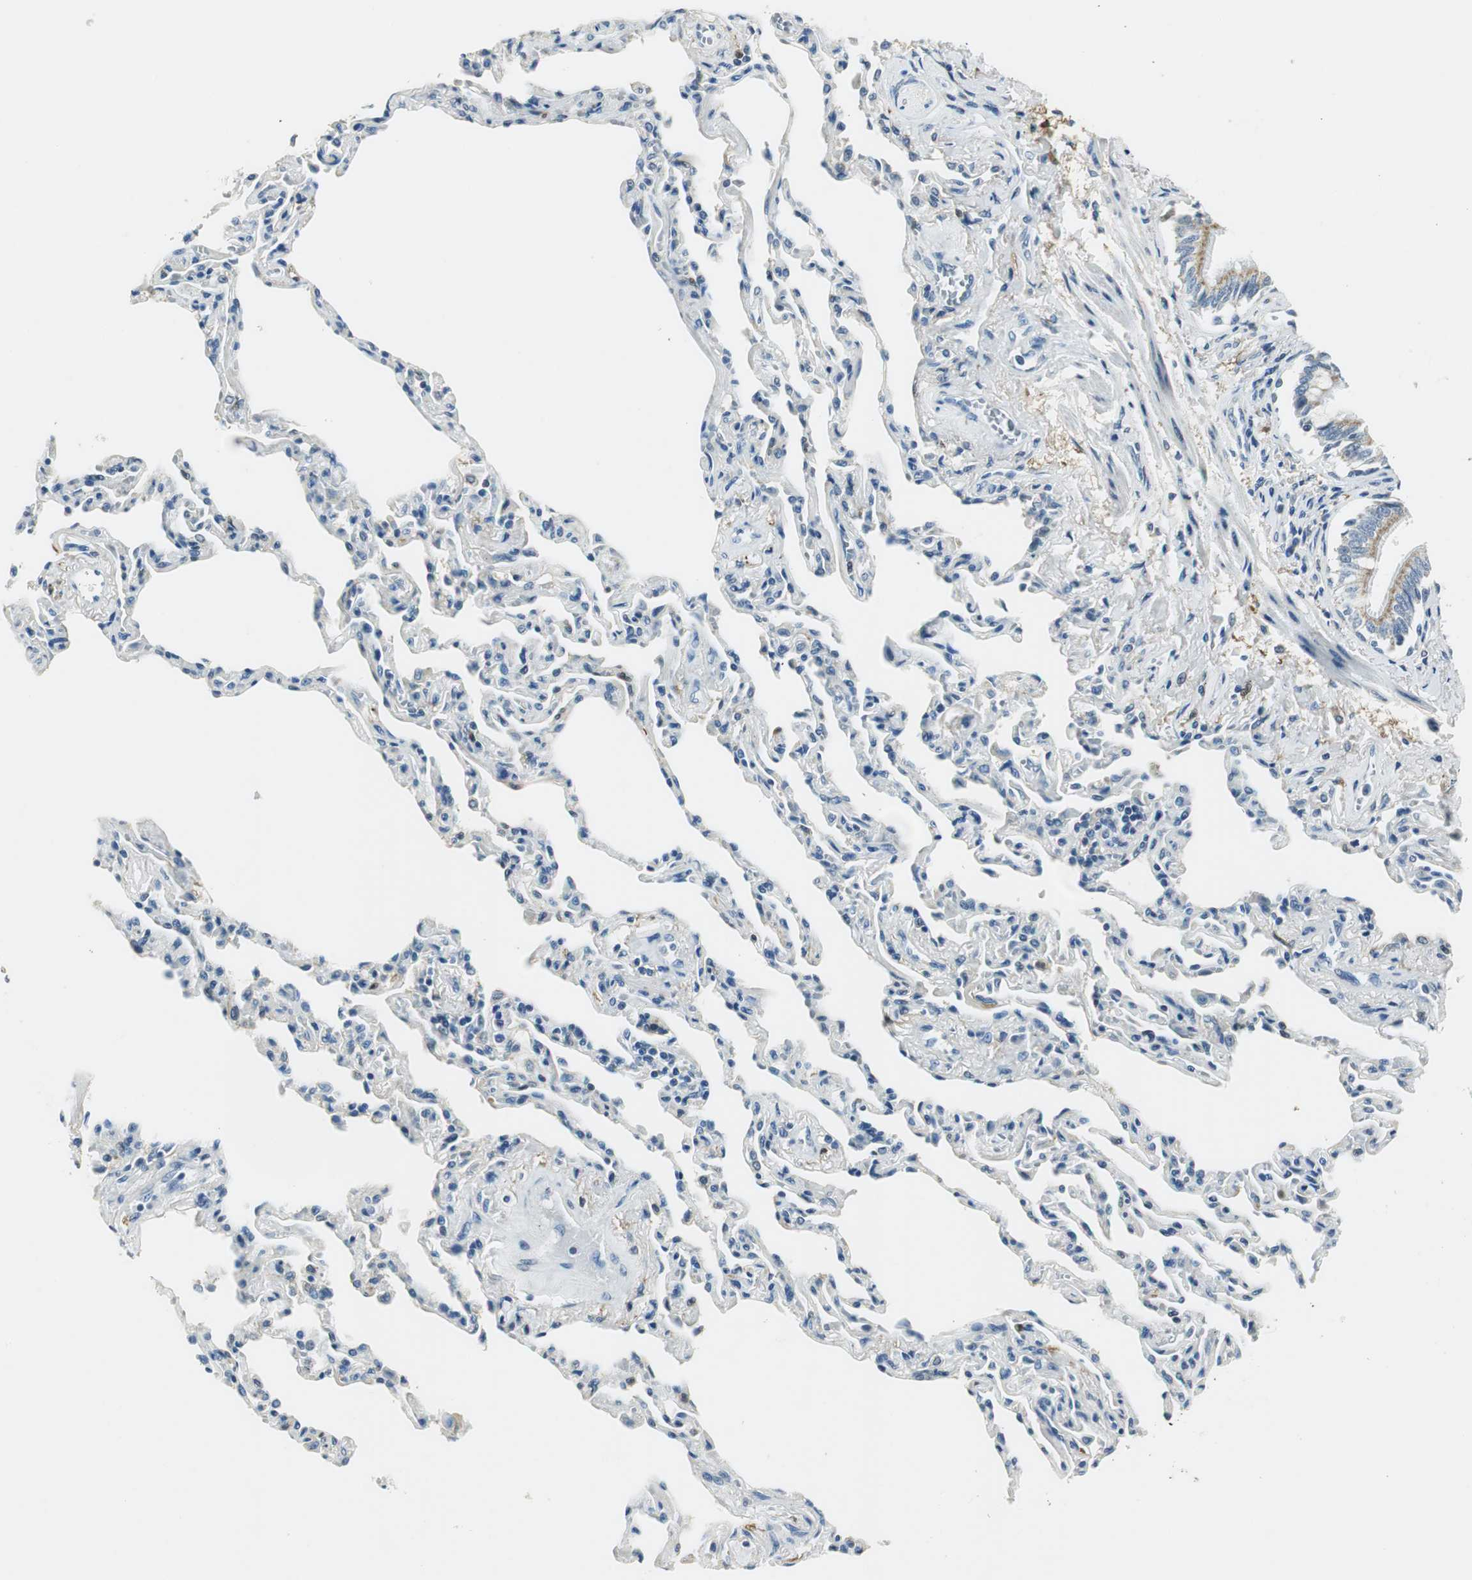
{"staining": {"intensity": "weak", "quantity": "<25%", "location": "cytoplasmic/membranous"}, "tissue": "bronchus", "cell_type": "Respiratory epithelial cells", "image_type": "normal", "snomed": [{"axis": "morphology", "description": "Normal tissue, NOS"}, {"axis": "topography", "description": "Lung"}], "caption": "Unremarkable bronchus was stained to show a protein in brown. There is no significant staining in respiratory epithelial cells.", "gene": "ME1", "patient": {"sex": "male", "age": 64}}